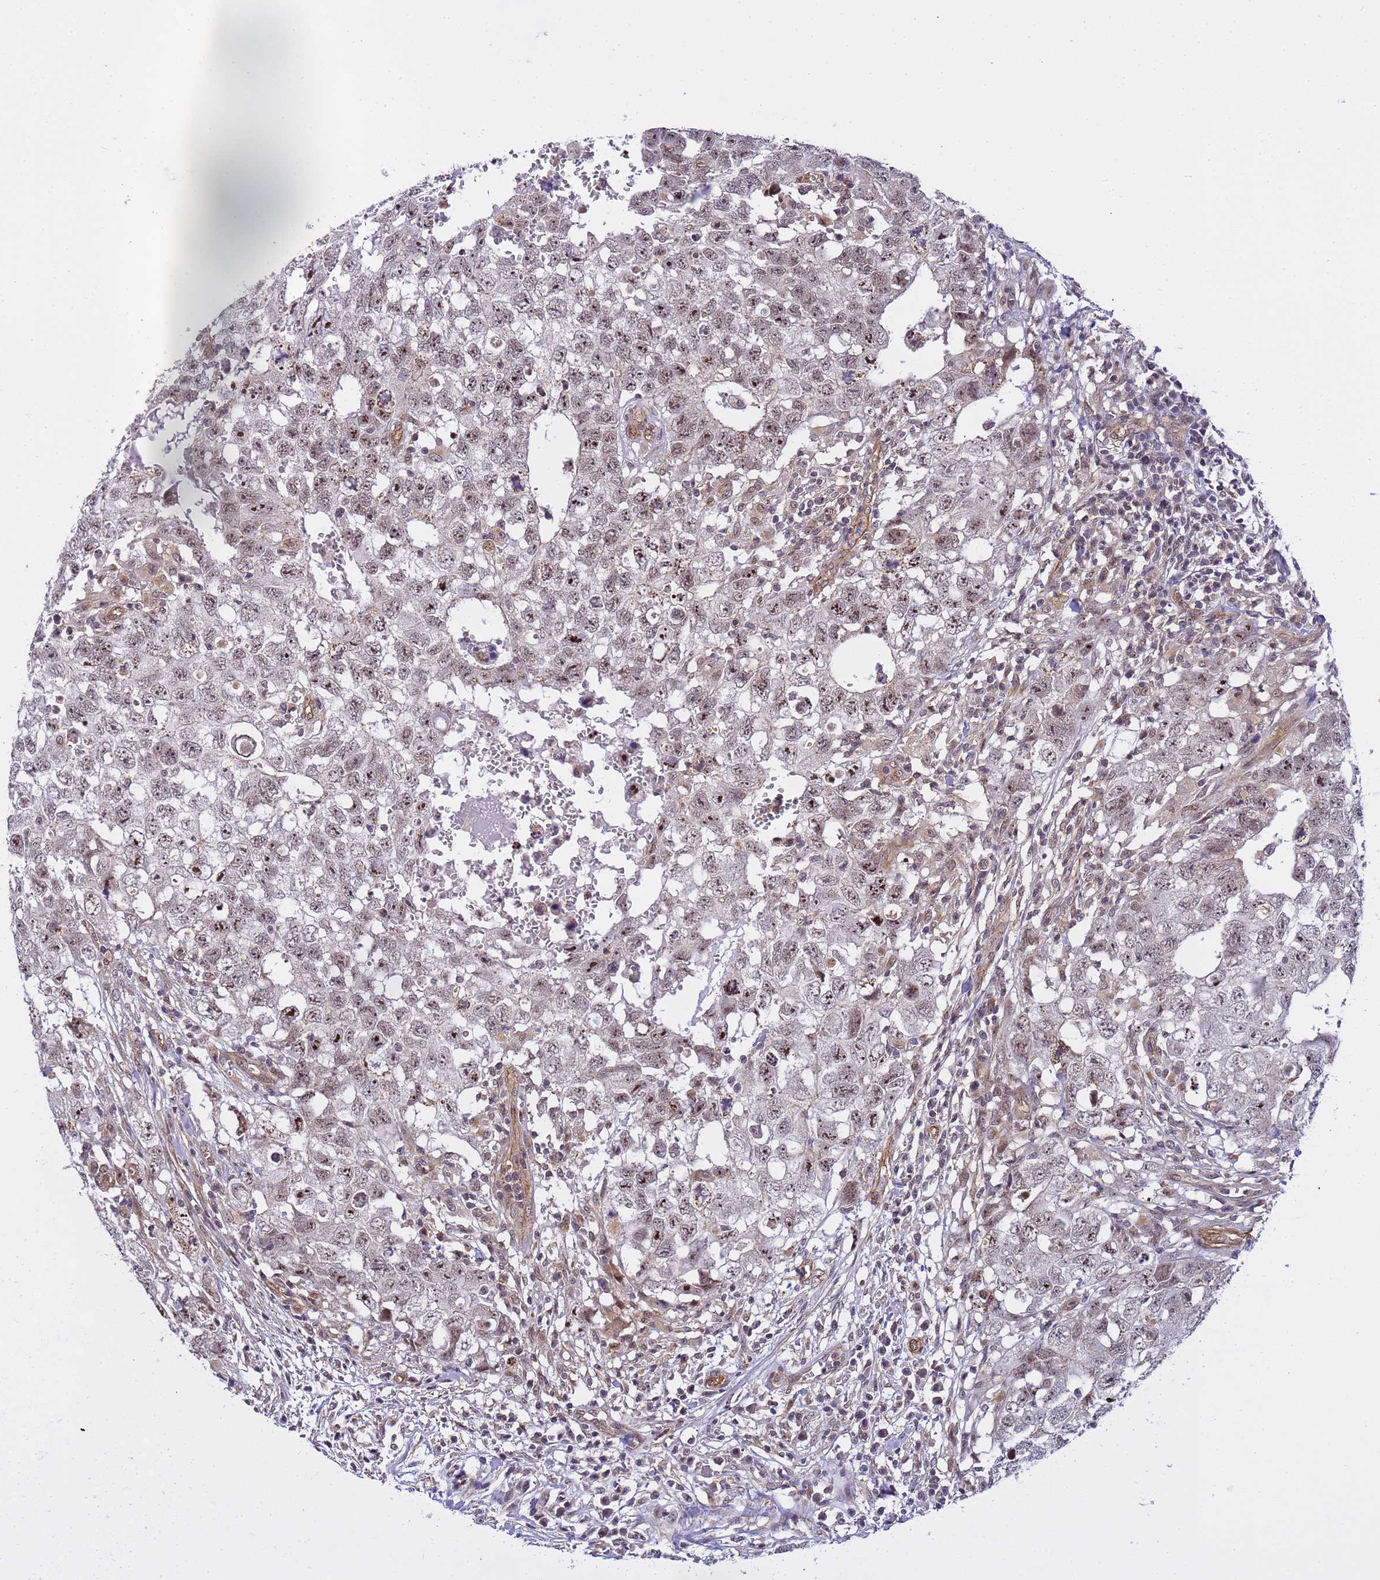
{"staining": {"intensity": "weak", "quantity": ">75%", "location": "nuclear"}, "tissue": "testis cancer", "cell_type": "Tumor cells", "image_type": "cancer", "snomed": [{"axis": "morphology", "description": "Seminoma, NOS"}, {"axis": "morphology", "description": "Carcinoma, Embryonal, NOS"}, {"axis": "topography", "description": "Testis"}], "caption": "Human testis embryonal carcinoma stained for a protein (brown) shows weak nuclear positive staining in approximately >75% of tumor cells.", "gene": "EMC2", "patient": {"sex": "male", "age": 29}}